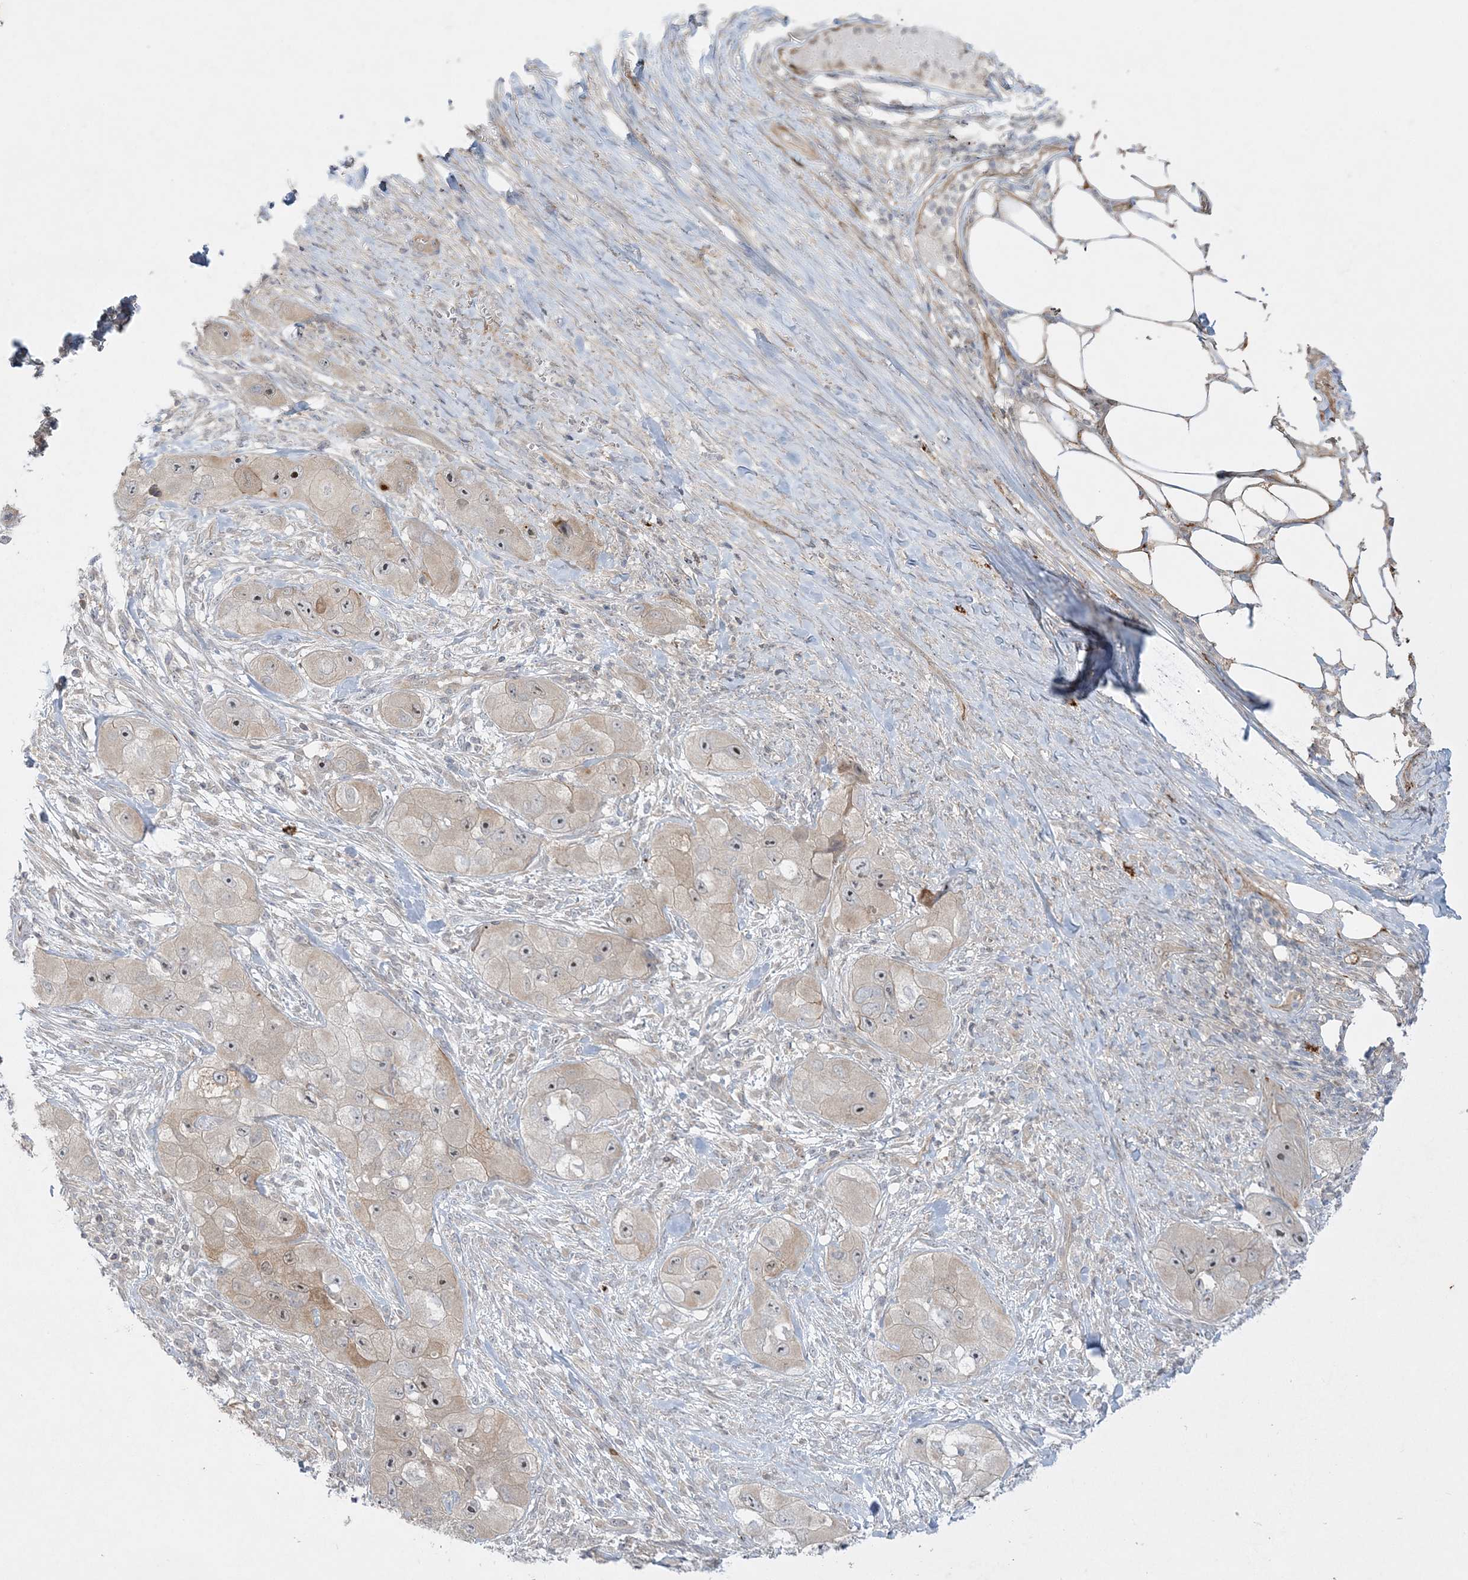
{"staining": {"intensity": "weak", "quantity": ">75%", "location": "cytoplasmic/membranous"}, "tissue": "skin cancer", "cell_type": "Tumor cells", "image_type": "cancer", "snomed": [{"axis": "morphology", "description": "Squamous cell carcinoma, NOS"}, {"axis": "topography", "description": "Skin"}, {"axis": "topography", "description": "Subcutis"}], "caption": "Skin cancer (squamous cell carcinoma) tissue shows weak cytoplasmic/membranous positivity in approximately >75% of tumor cells Using DAB (3,3'-diaminobenzidine) (brown) and hematoxylin (blue) stains, captured at high magnification using brightfield microscopy.", "gene": "INPP1", "patient": {"sex": "male", "age": 73}}